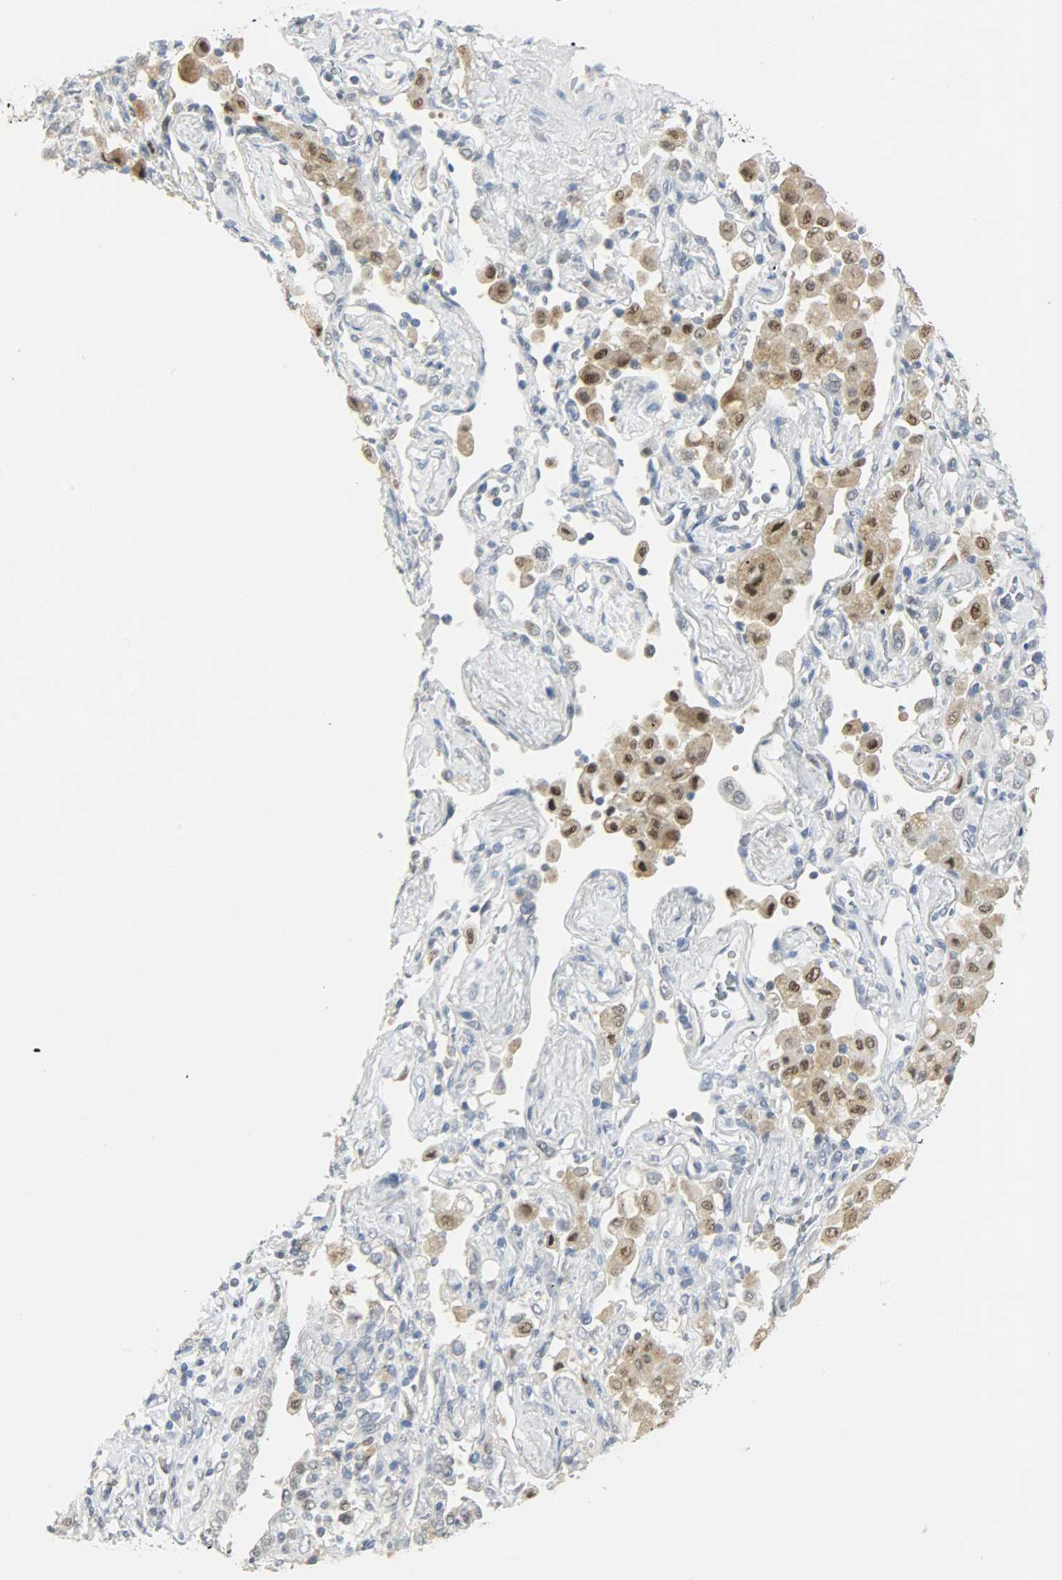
{"staining": {"intensity": "negative", "quantity": "none", "location": "none"}, "tissue": "lung cancer", "cell_type": "Tumor cells", "image_type": "cancer", "snomed": [{"axis": "morphology", "description": "Squamous cell carcinoma, NOS"}, {"axis": "topography", "description": "Lung"}], "caption": "DAB (3,3'-diaminobenzidine) immunohistochemical staining of human lung cancer exhibits no significant positivity in tumor cells.", "gene": "PPARG", "patient": {"sex": "female", "age": 67}}